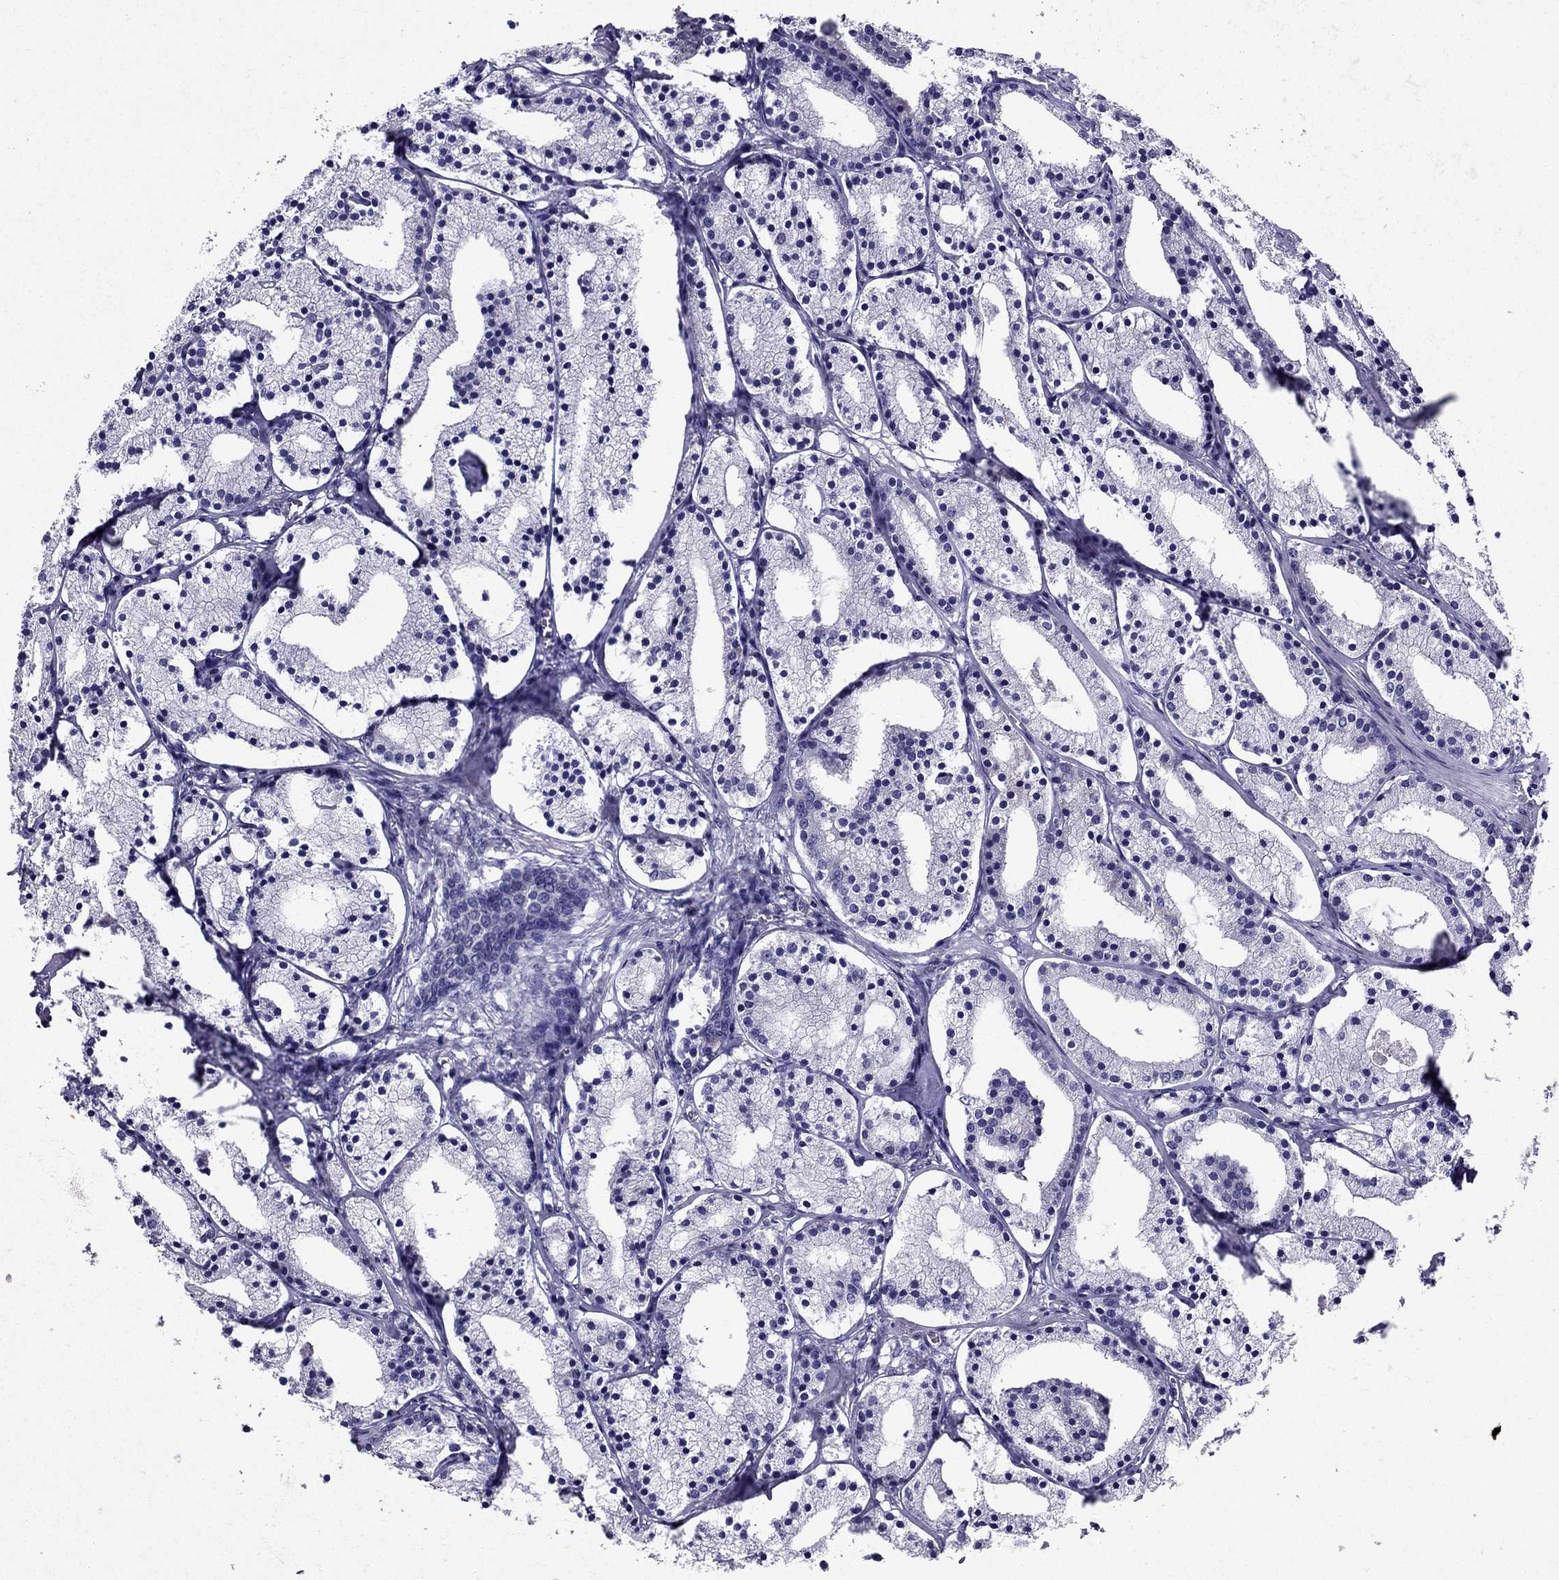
{"staining": {"intensity": "negative", "quantity": "none", "location": "none"}, "tissue": "prostate cancer", "cell_type": "Tumor cells", "image_type": "cancer", "snomed": [{"axis": "morphology", "description": "Adenocarcinoma, NOS"}, {"axis": "topography", "description": "Prostate"}], "caption": "Immunohistochemistry (IHC) histopathology image of neoplastic tissue: prostate adenocarcinoma stained with DAB demonstrates no significant protein positivity in tumor cells. Brightfield microscopy of immunohistochemistry stained with DAB (brown) and hematoxylin (blue), captured at high magnification.", "gene": "AAK1", "patient": {"sex": "male", "age": 69}}